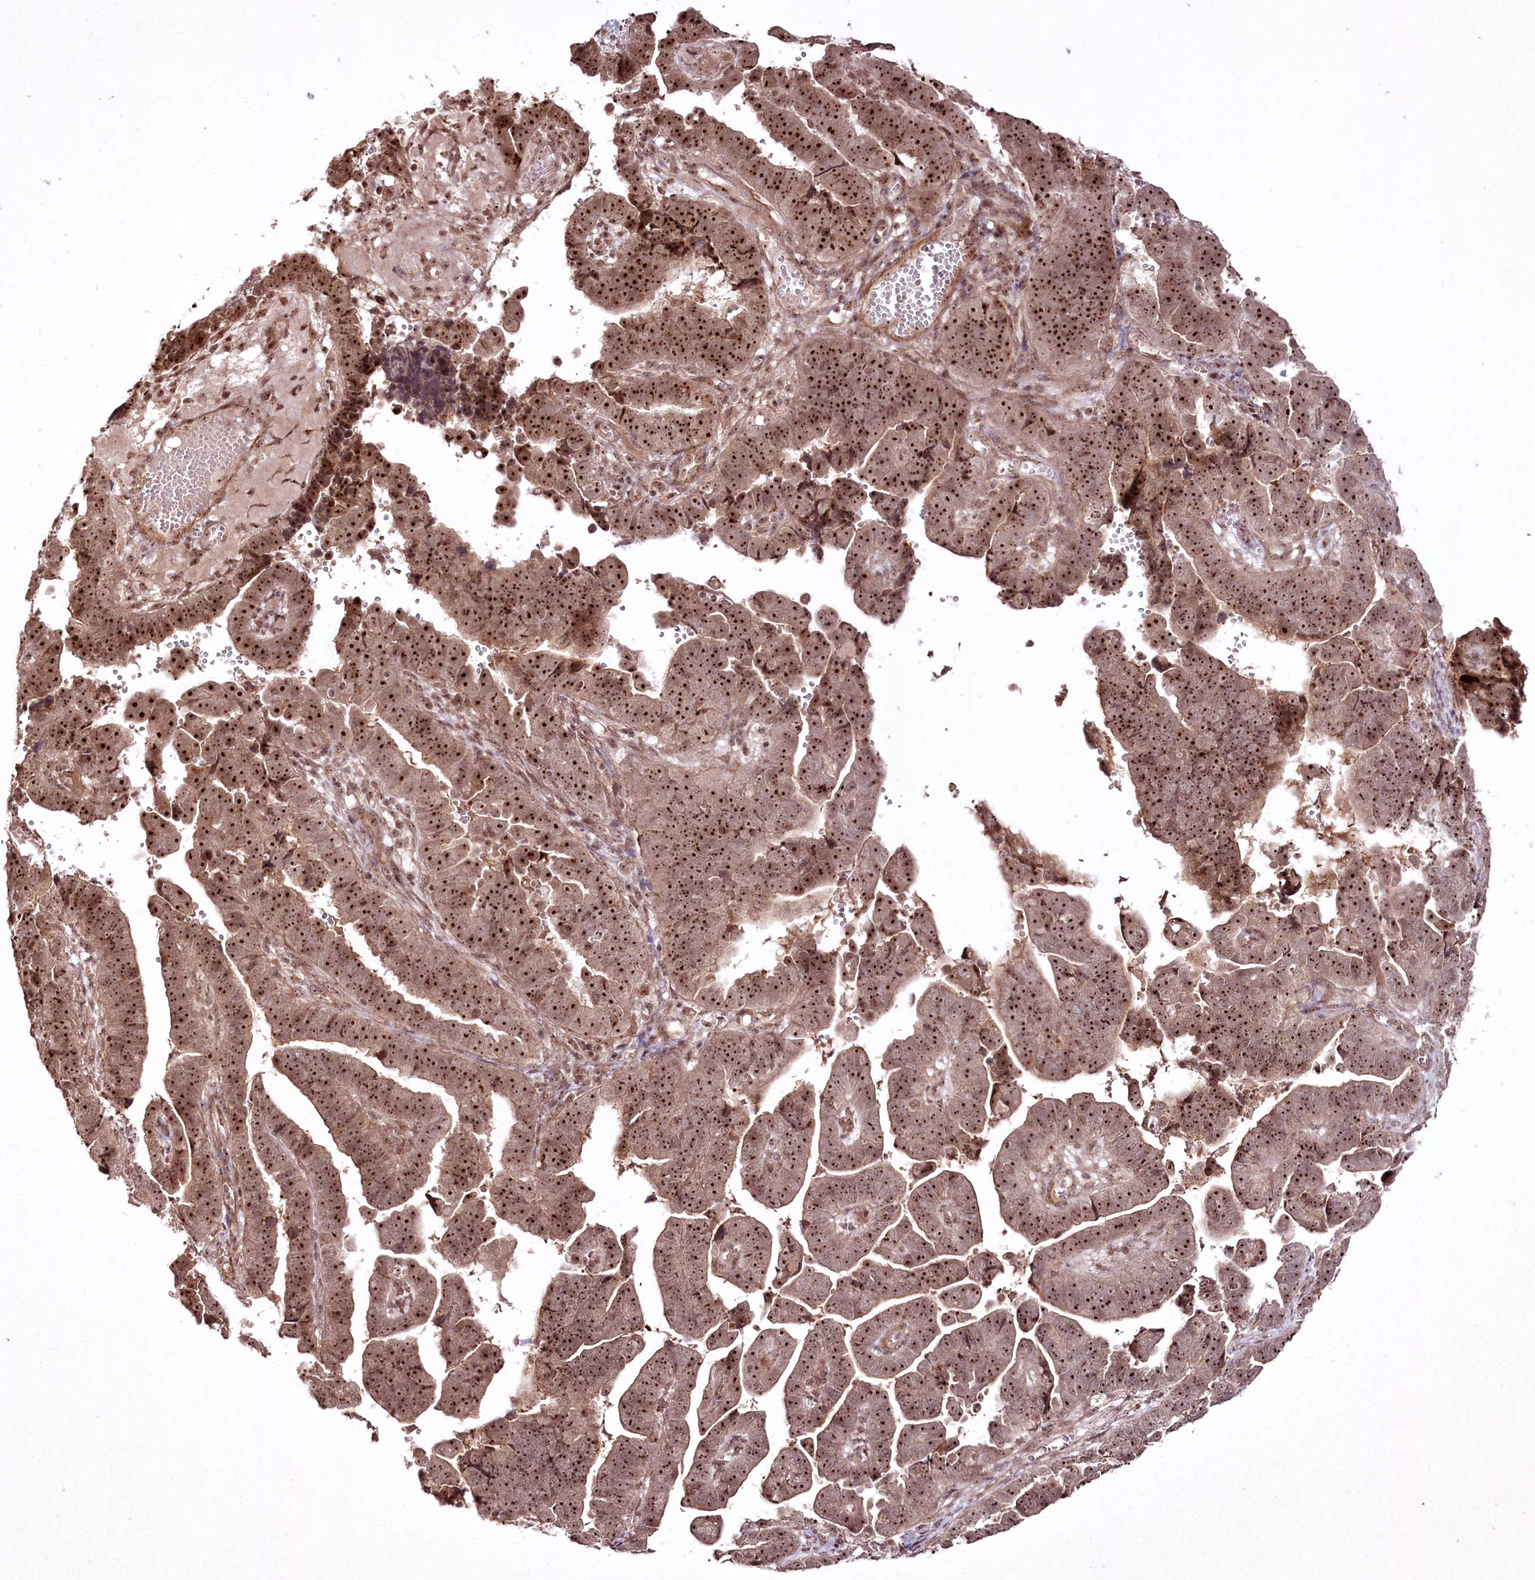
{"staining": {"intensity": "moderate", "quantity": ">75%", "location": "cytoplasmic/membranous,nuclear"}, "tissue": "endometrial cancer", "cell_type": "Tumor cells", "image_type": "cancer", "snomed": [{"axis": "morphology", "description": "Adenocarcinoma, NOS"}, {"axis": "topography", "description": "Endometrium"}], "caption": "Immunohistochemistry of adenocarcinoma (endometrial) demonstrates medium levels of moderate cytoplasmic/membranous and nuclear staining in approximately >75% of tumor cells. (DAB IHC, brown staining for protein, blue staining for nuclei).", "gene": "CCDC59", "patient": {"sex": "female", "age": 75}}